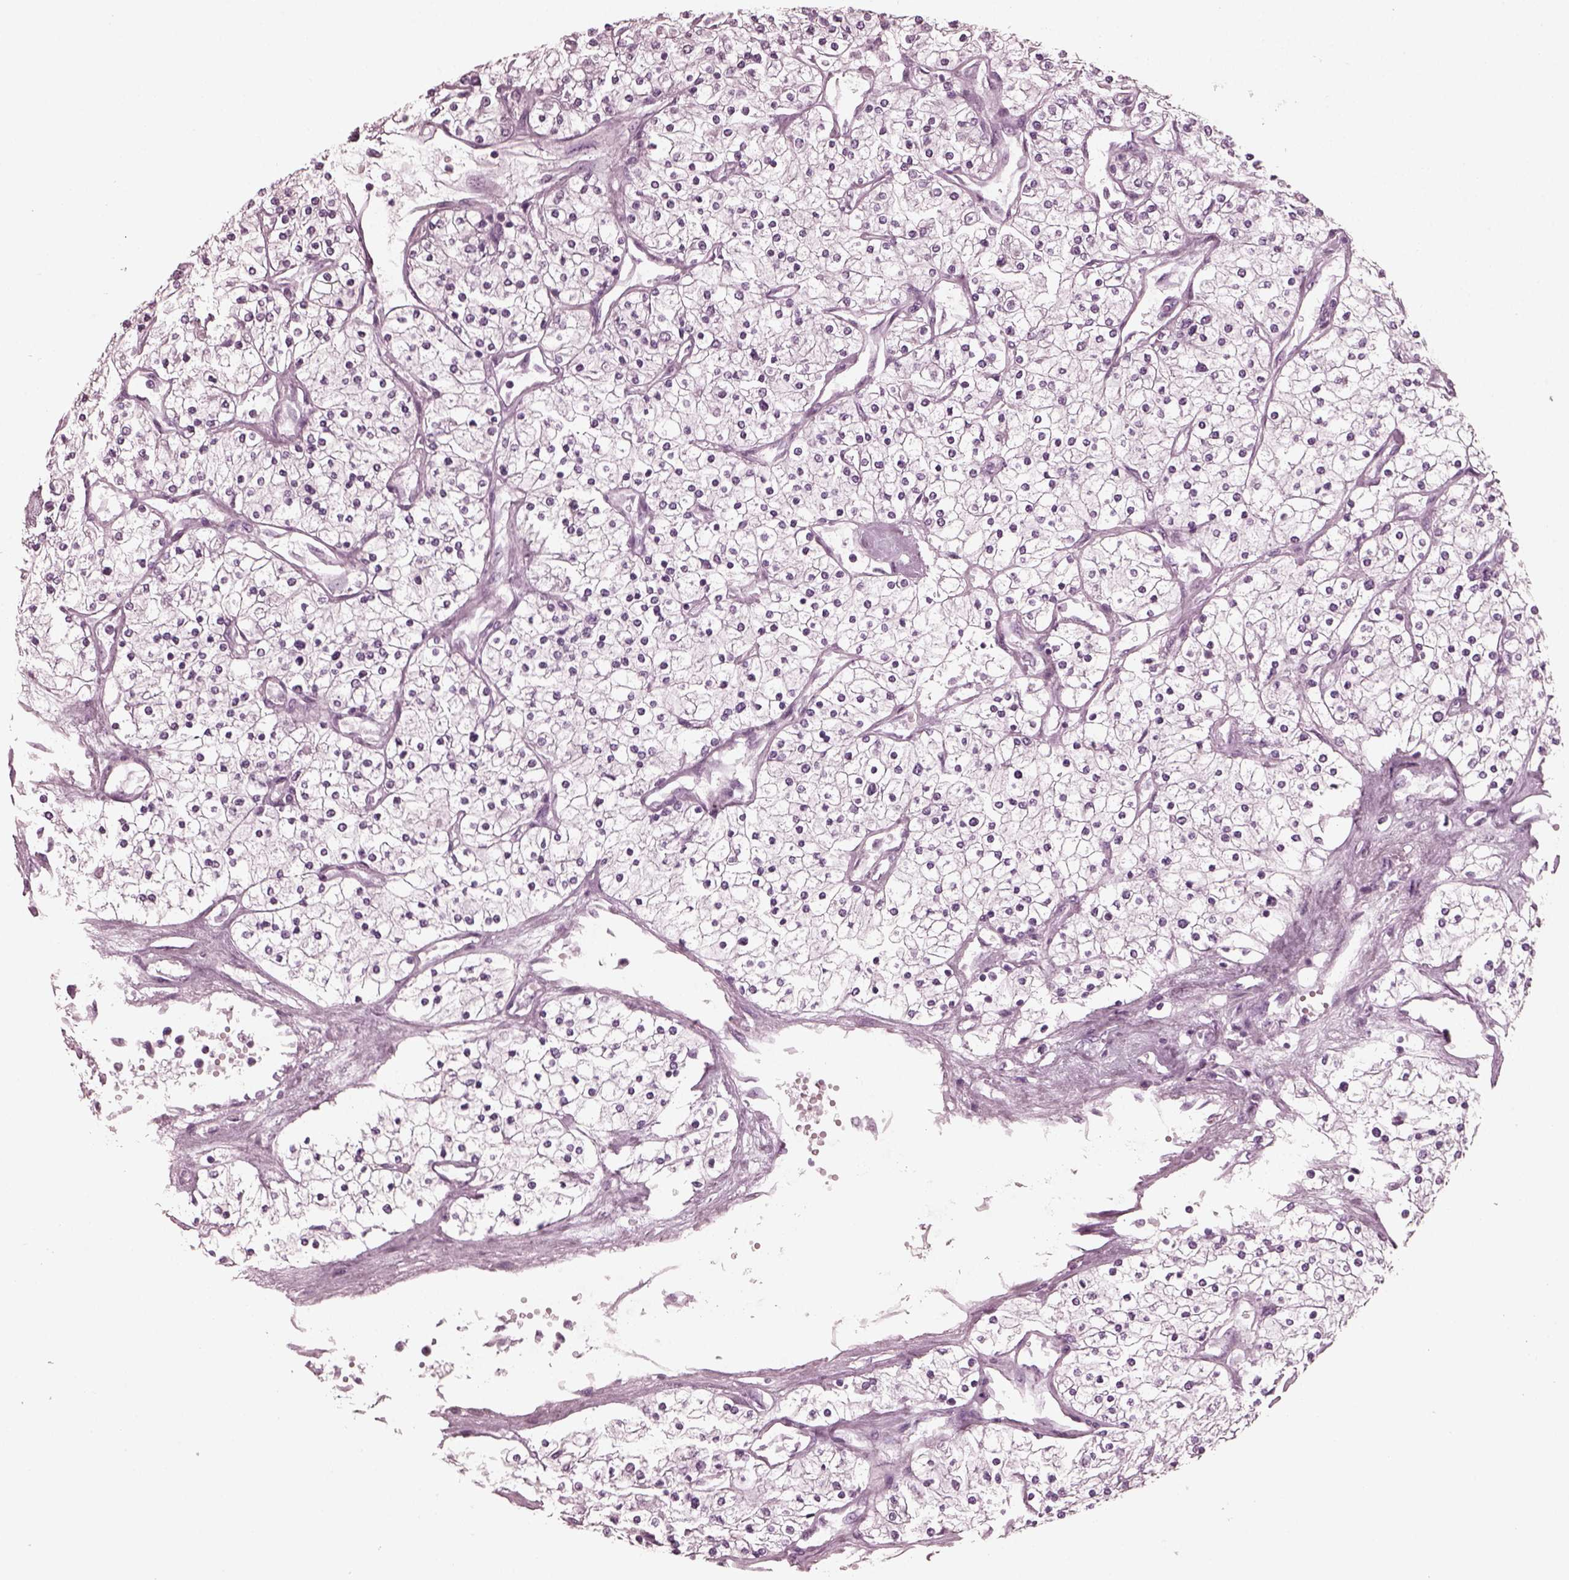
{"staining": {"intensity": "negative", "quantity": "none", "location": "none"}, "tissue": "renal cancer", "cell_type": "Tumor cells", "image_type": "cancer", "snomed": [{"axis": "morphology", "description": "Adenocarcinoma, NOS"}, {"axis": "topography", "description": "Kidney"}], "caption": "This is an immunohistochemistry histopathology image of human renal cancer (adenocarcinoma). There is no staining in tumor cells.", "gene": "GRM6", "patient": {"sex": "male", "age": 80}}